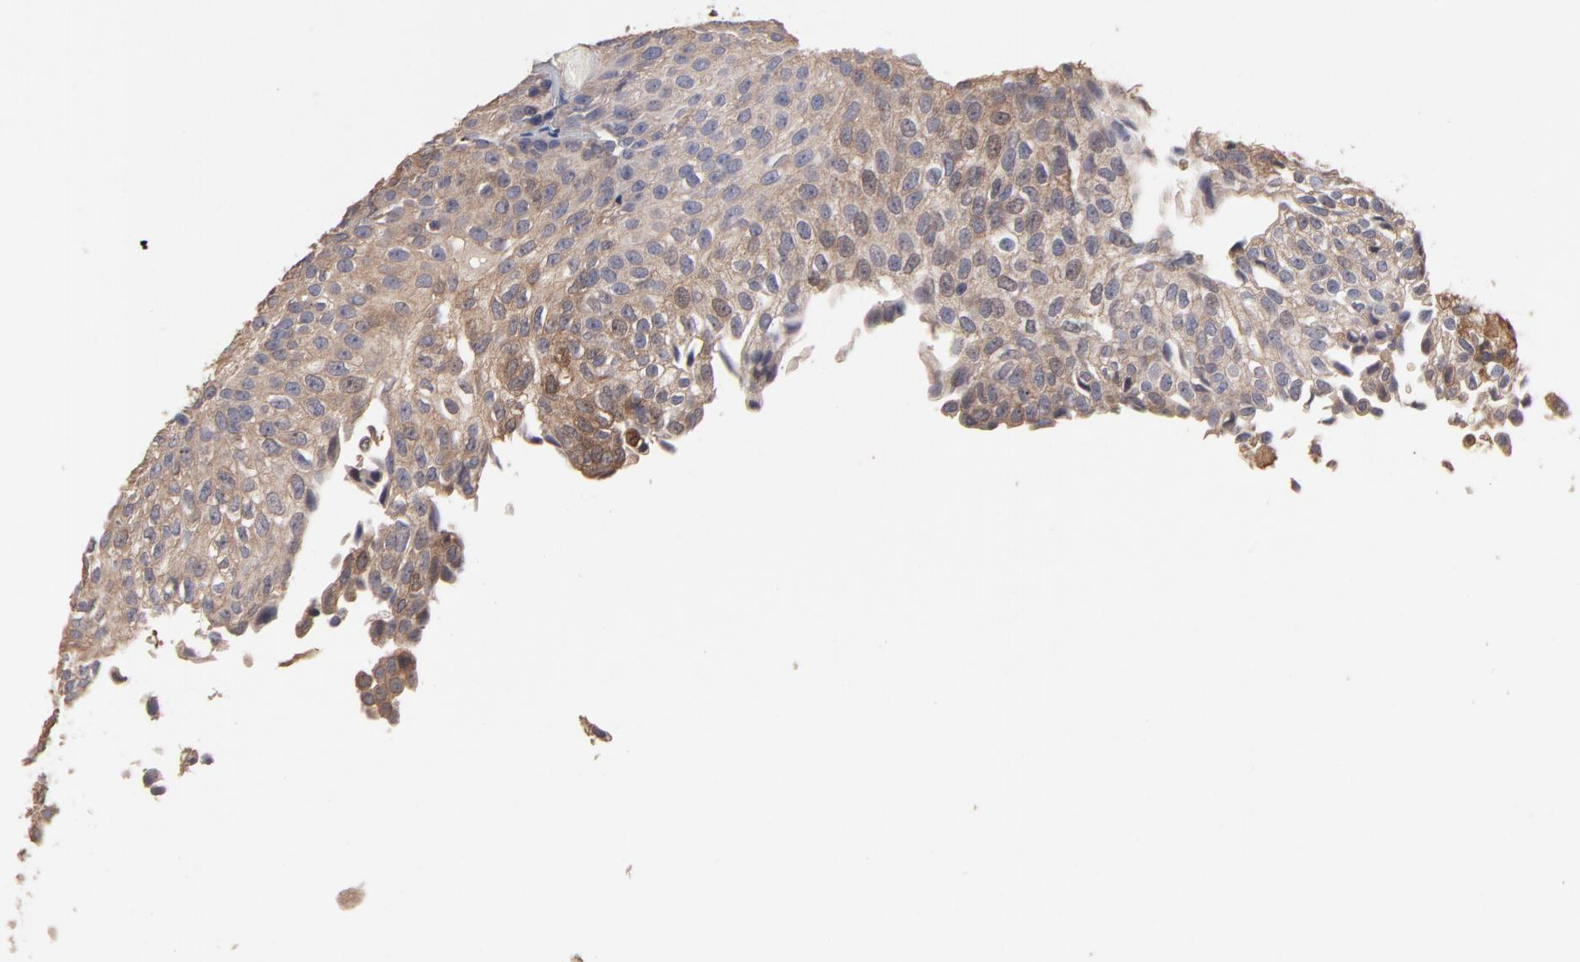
{"staining": {"intensity": "moderate", "quantity": ">75%", "location": "cytoplasmic/membranous"}, "tissue": "urothelial cancer", "cell_type": "Tumor cells", "image_type": "cancer", "snomed": [{"axis": "morphology", "description": "Urothelial carcinoma, Low grade"}, {"axis": "topography", "description": "Urinary bladder"}], "caption": "This is an image of IHC staining of urothelial cancer, which shows moderate expression in the cytoplasmic/membranous of tumor cells.", "gene": "TANGO2", "patient": {"sex": "male", "age": 76}}